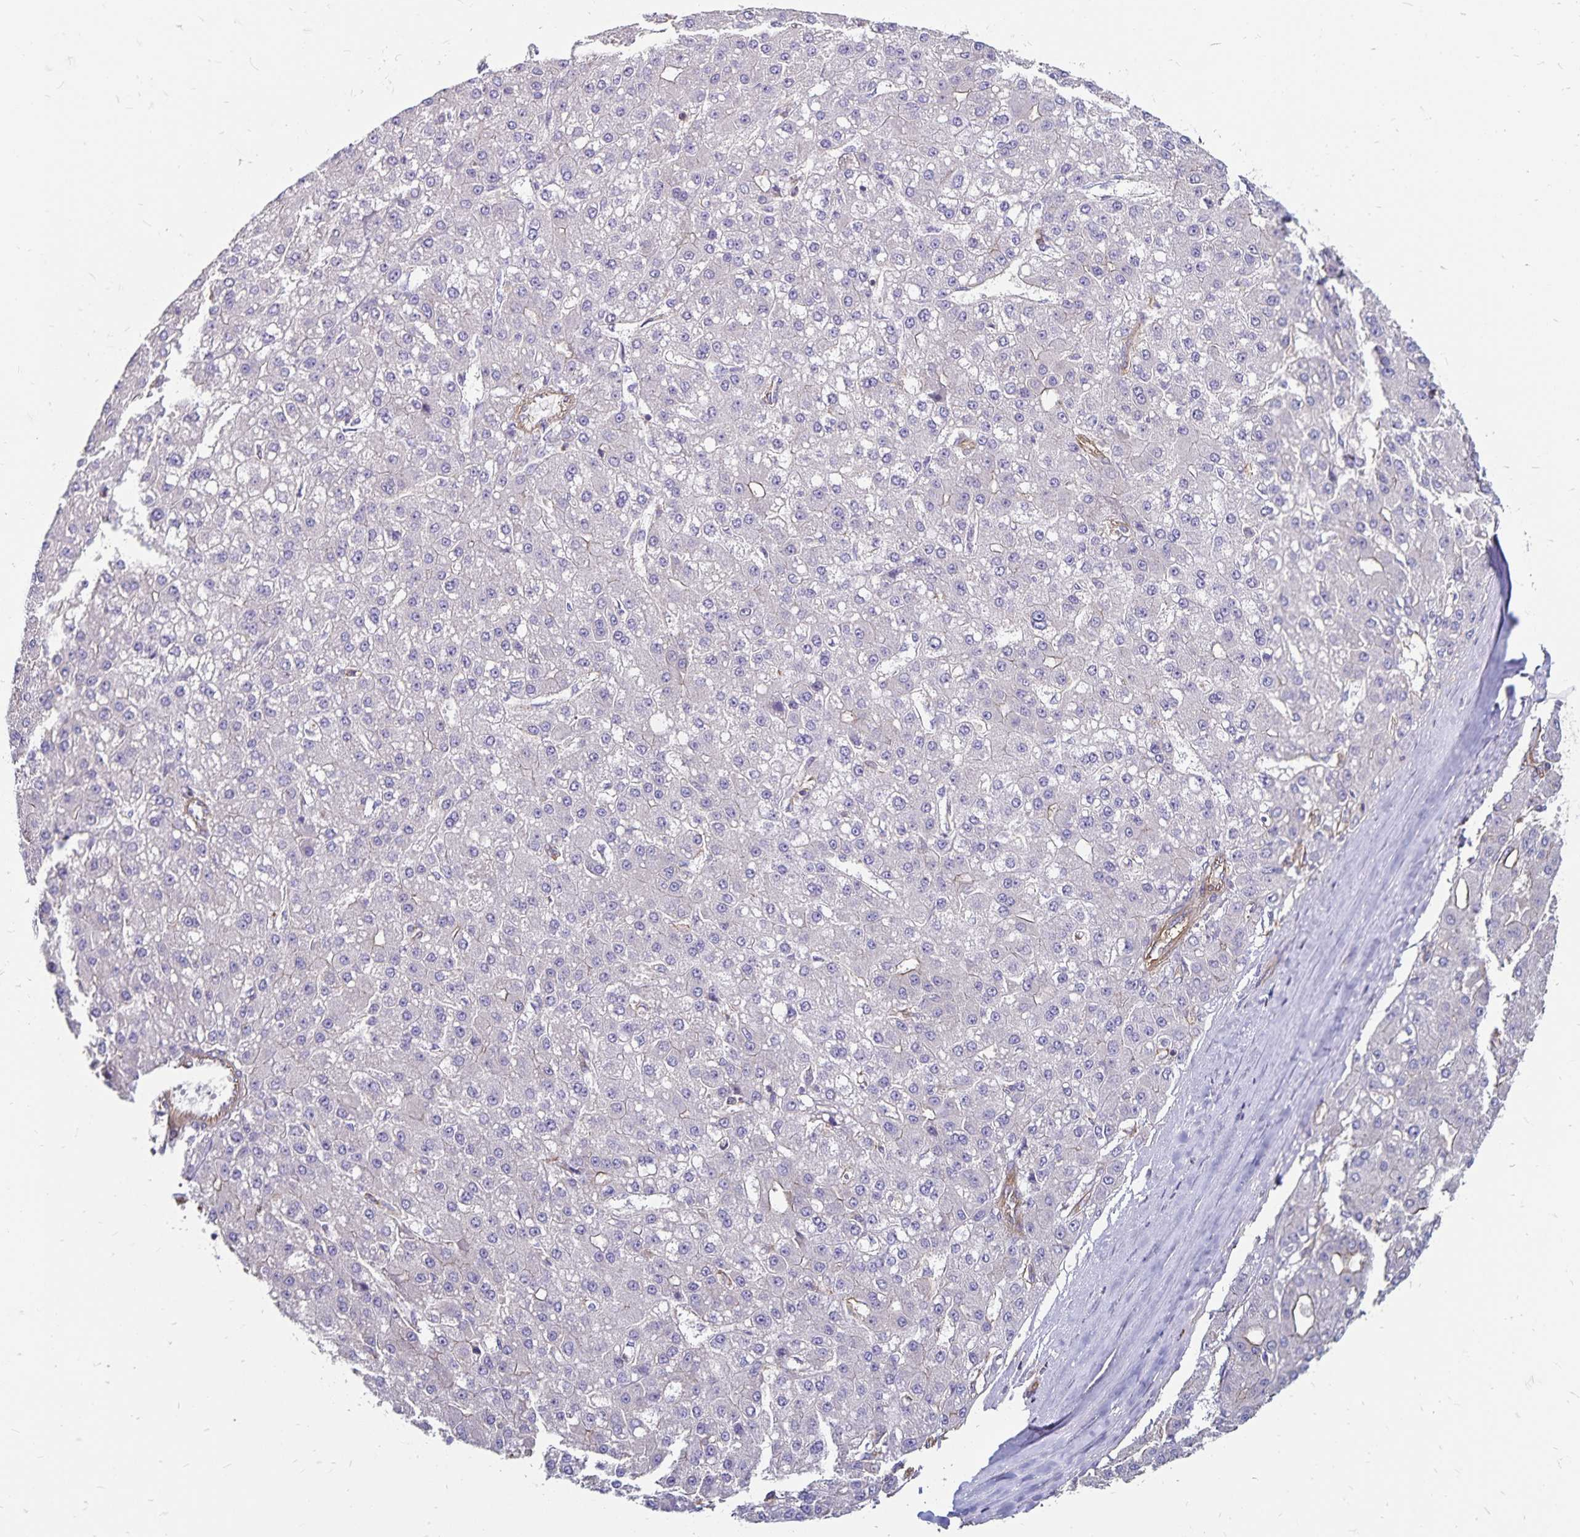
{"staining": {"intensity": "negative", "quantity": "none", "location": "none"}, "tissue": "liver cancer", "cell_type": "Tumor cells", "image_type": "cancer", "snomed": [{"axis": "morphology", "description": "Carcinoma, Hepatocellular, NOS"}, {"axis": "topography", "description": "Liver"}], "caption": "Liver cancer (hepatocellular carcinoma) was stained to show a protein in brown. There is no significant positivity in tumor cells.", "gene": "RPRML", "patient": {"sex": "male", "age": 67}}